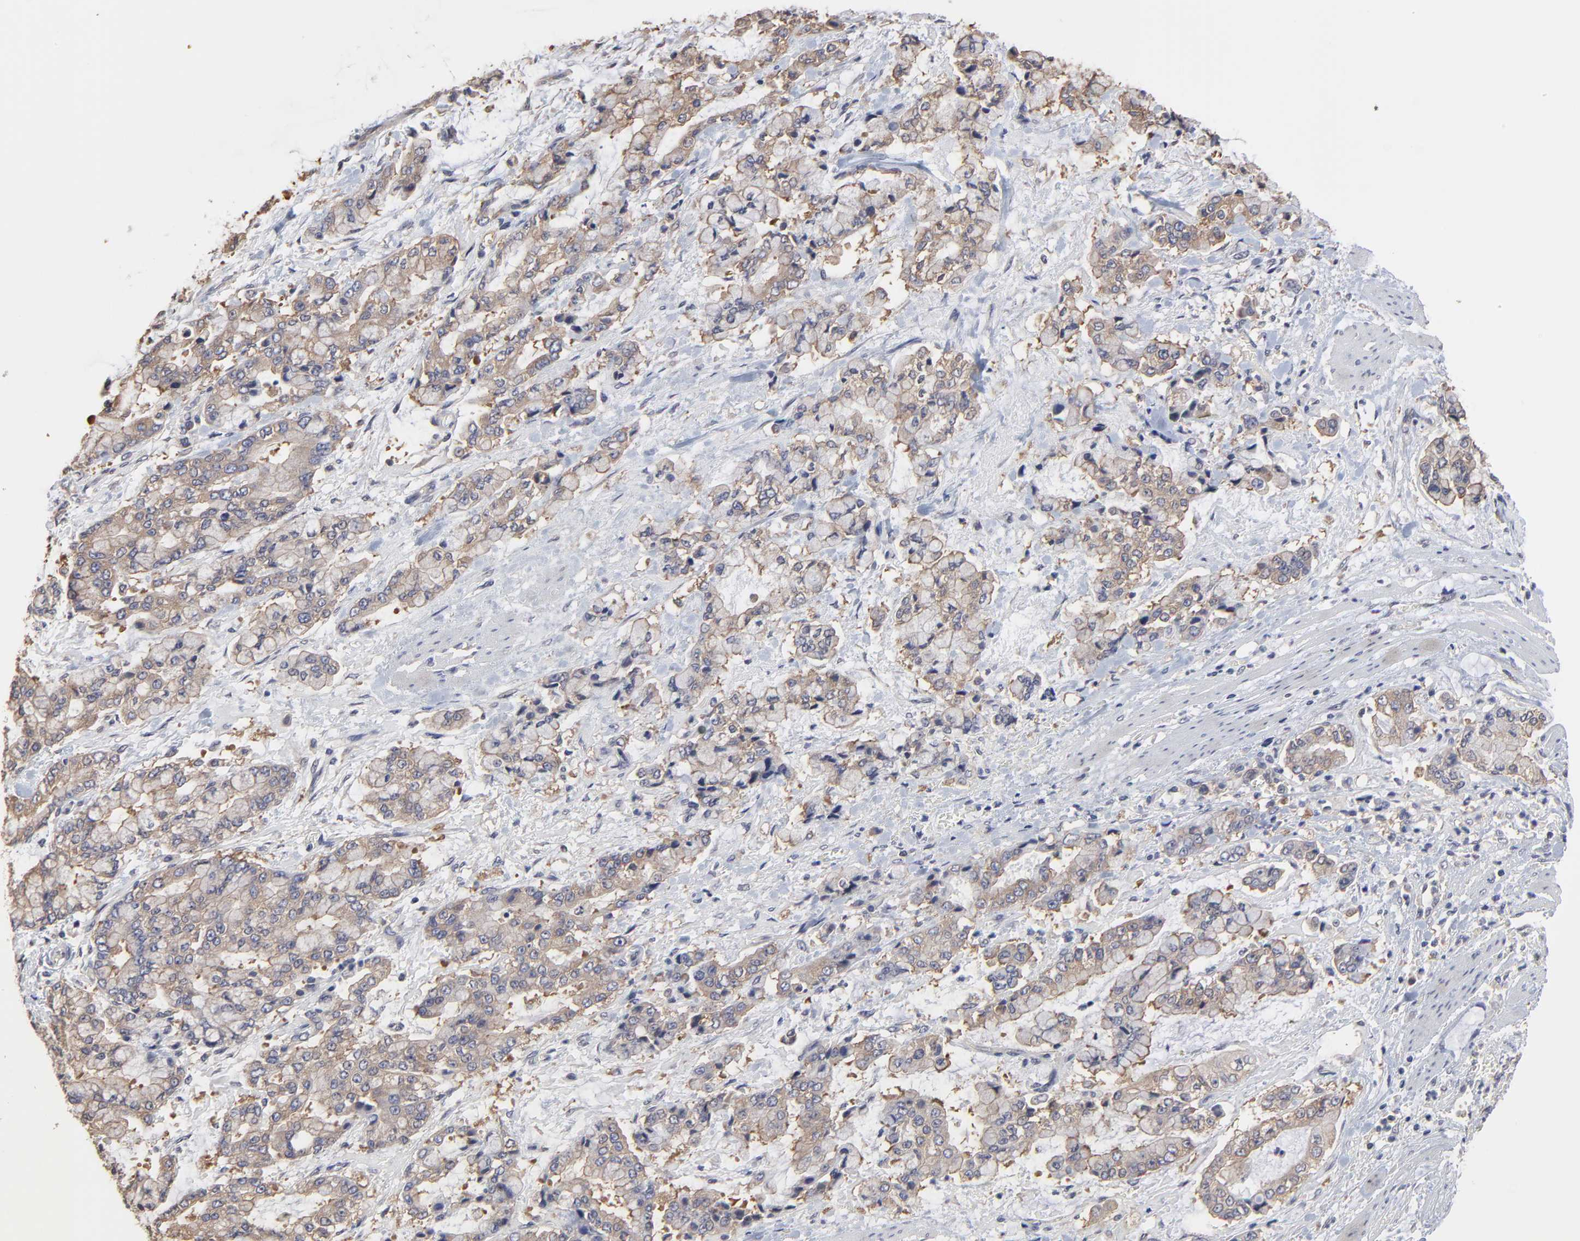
{"staining": {"intensity": "moderate", "quantity": "25%-75%", "location": "cytoplasmic/membranous"}, "tissue": "stomach cancer", "cell_type": "Tumor cells", "image_type": "cancer", "snomed": [{"axis": "morphology", "description": "Normal tissue, NOS"}, {"axis": "morphology", "description": "Adenocarcinoma, NOS"}, {"axis": "topography", "description": "Stomach, upper"}, {"axis": "topography", "description": "Stomach"}], "caption": "The immunohistochemical stain labels moderate cytoplasmic/membranous expression in tumor cells of stomach cancer (adenocarcinoma) tissue. (brown staining indicates protein expression, while blue staining denotes nuclei).", "gene": "CCT2", "patient": {"sex": "male", "age": 76}}